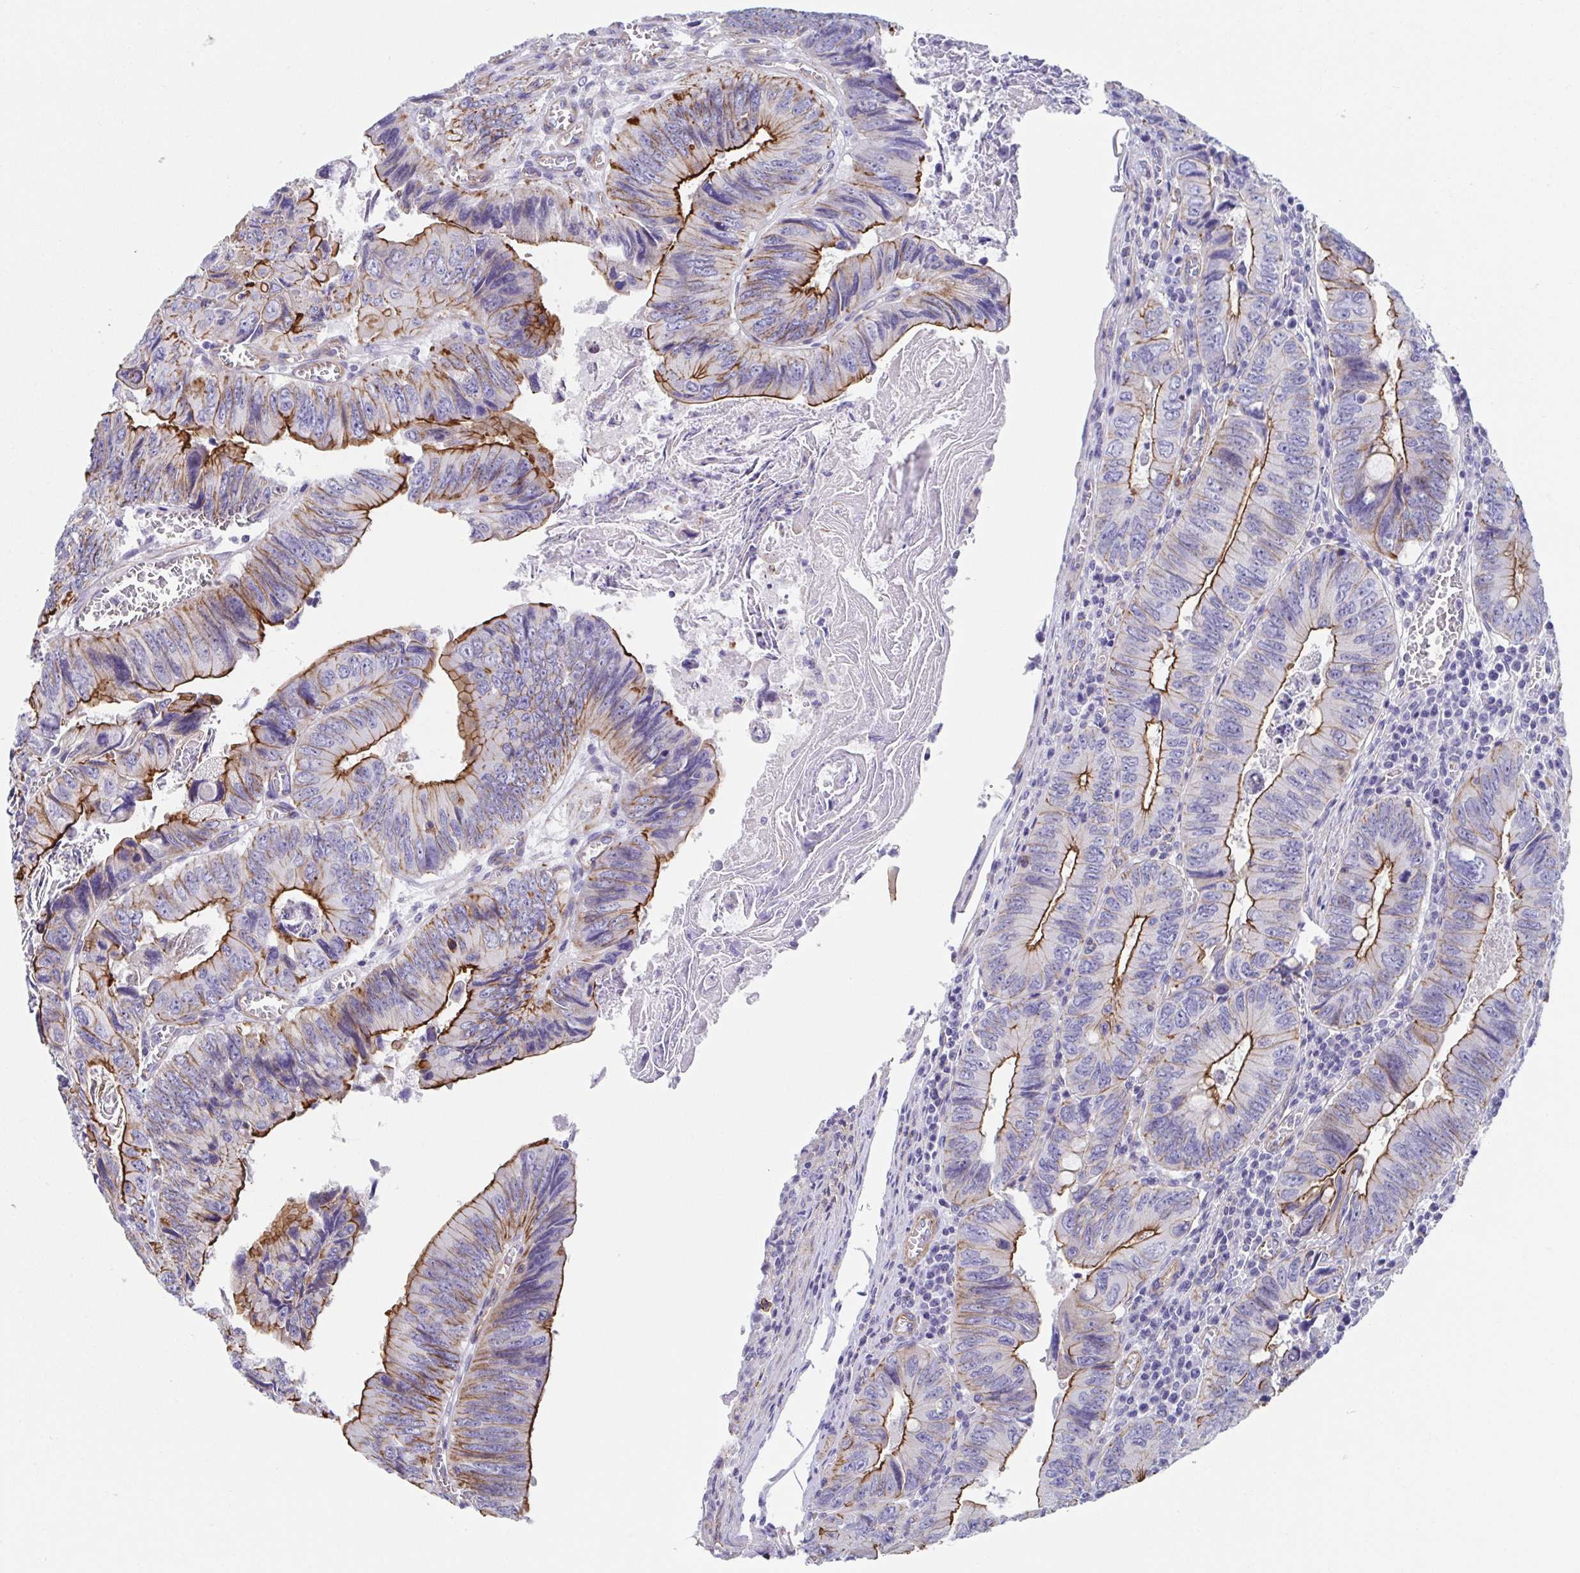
{"staining": {"intensity": "strong", "quantity": "25%-75%", "location": "cytoplasmic/membranous"}, "tissue": "colorectal cancer", "cell_type": "Tumor cells", "image_type": "cancer", "snomed": [{"axis": "morphology", "description": "Adenocarcinoma, NOS"}, {"axis": "topography", "description": "Colon"}], "caption": "This is an image of IHC staining of colorectal cancer, which shows strong expression in the cytoplasmic/membranous of tumor cells.", "gene": "TRAM2", "patient": {"sex": "female", "age": 84}}